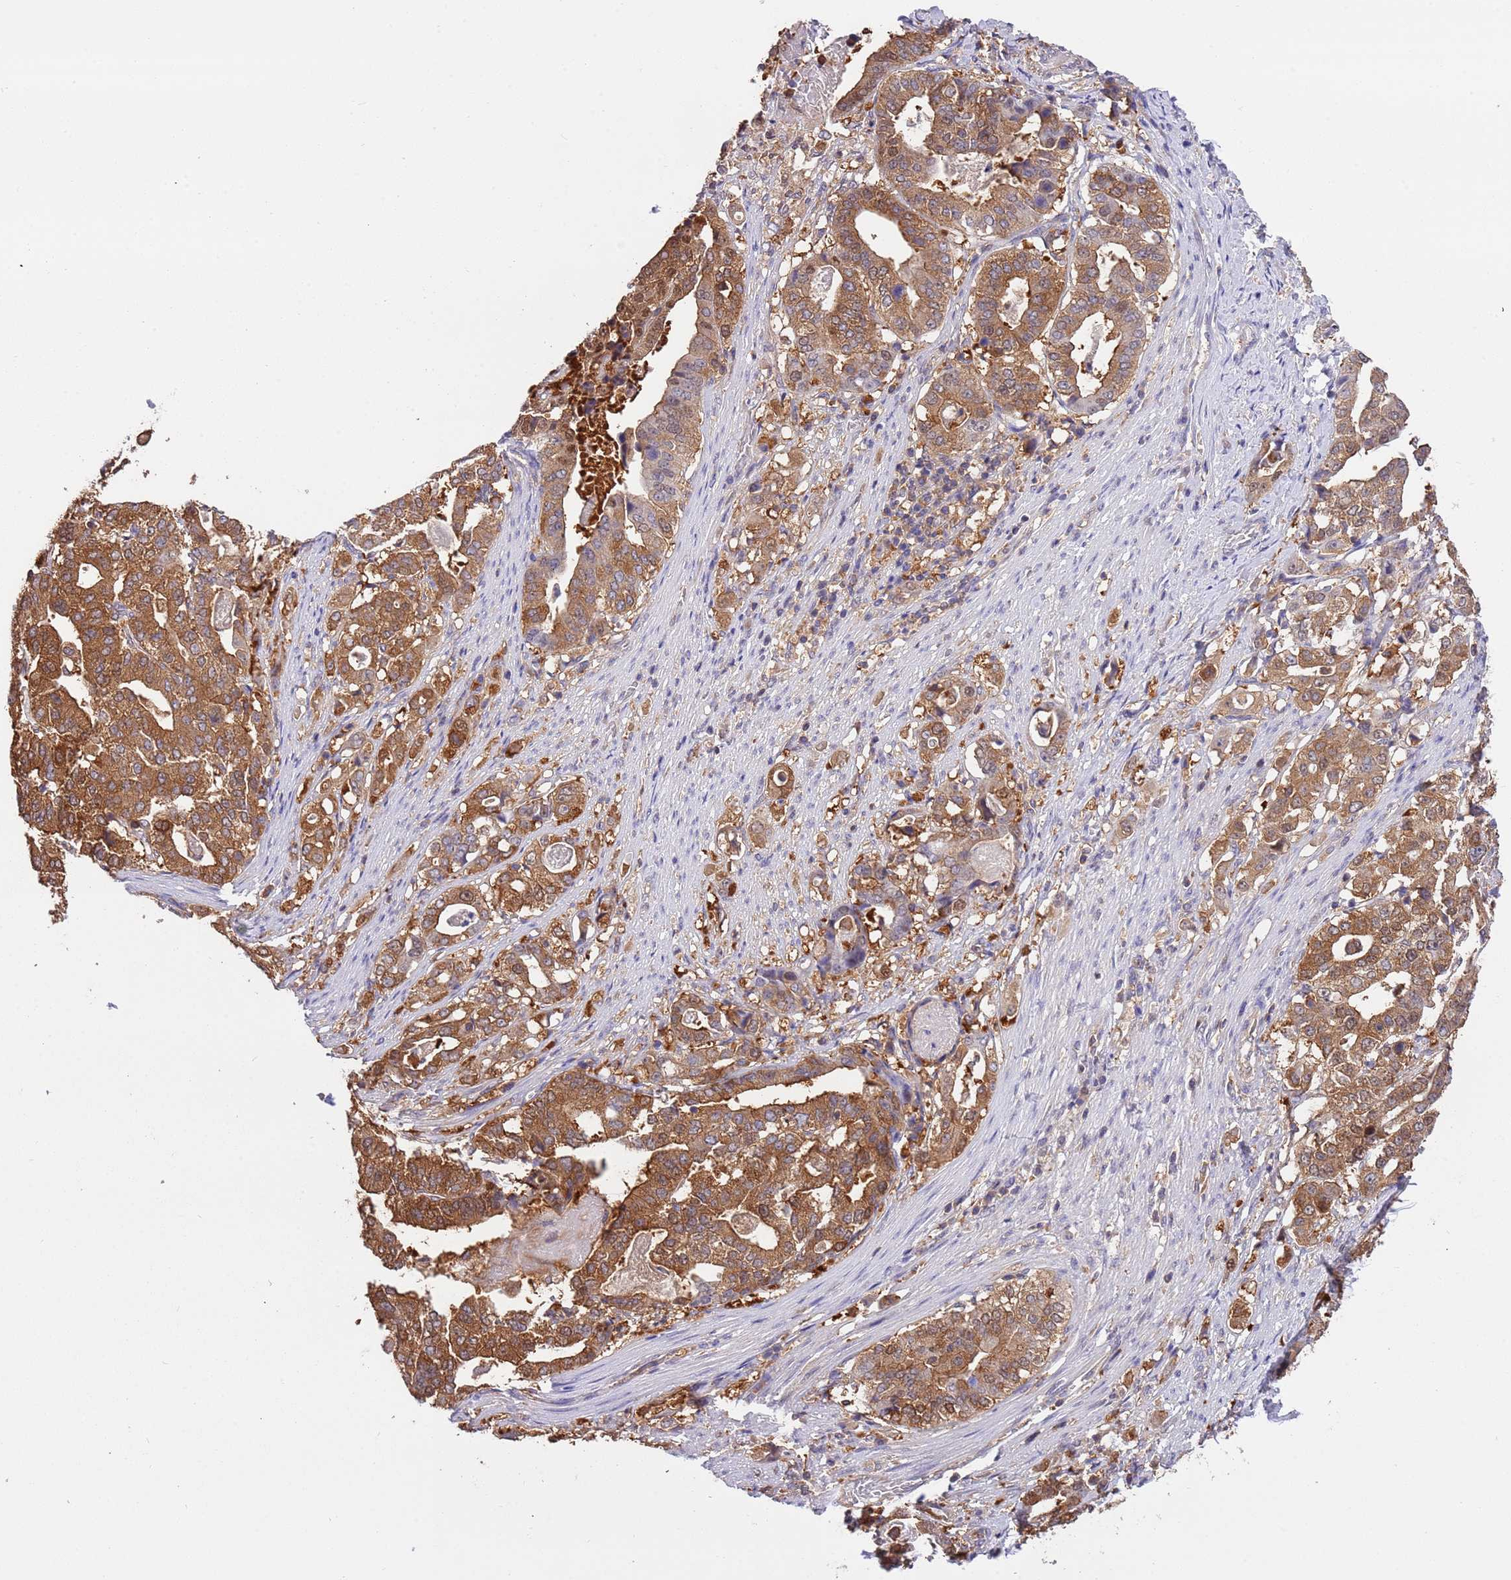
{"staining": {"intensity": "strong", "quantity": ">75%", "location": "cytoplasmic/membranous"}, "tissue": "stomach cancer", "cell_type": "Tumor cells", "image_type": "cancer", "snomed": [{"axis": "morphology", "description": "Adenocarcinoma, NOS"}, {"axis": "topography", "description": "Stomach"}], "caption": "Immunohistochemistry of adenocarcinoma (stomach) shows high levels of strong cytoplasmic/membranous positivity in about >75% of tumor cells.", "gene": "STIP1", "patient": {"sex": "male", "age": 48}}